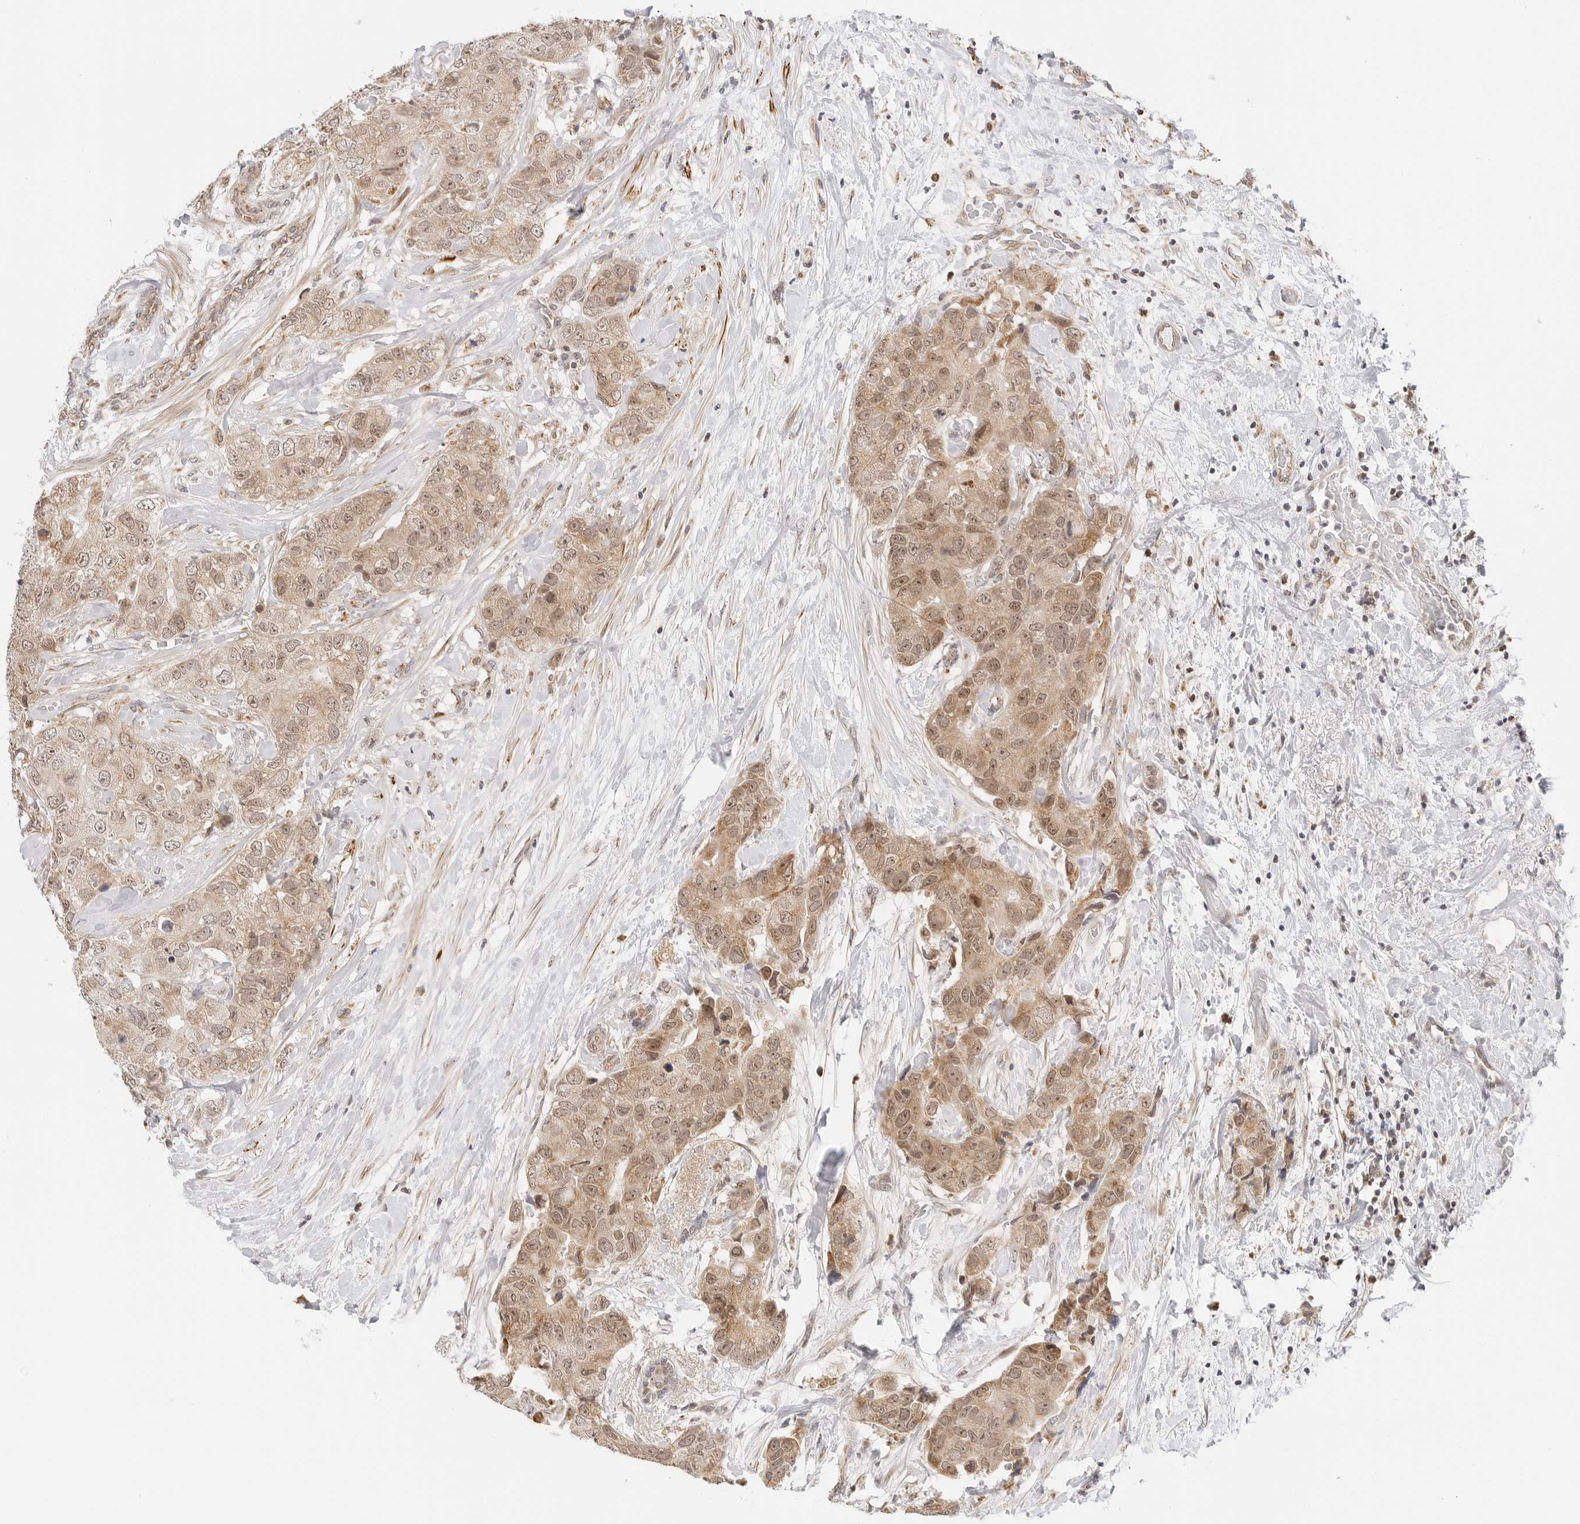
{"staining": {"intensity": "moderate", "quantity": ">75%", "location": "cytoplasmic/membranous,nuclear"}, "tissue": "breast cancer", "cell_type": "Tumor cells", "image_type": "cancer", "snomed": [{"axis": "morphology", "description": "Duct carcinoma"}, {"axis": "topography", "description": "Breast"}], "caption": "Breast cancer stained with DAB IHC shows medium levels of moderate cytoplasmic/membranous and nuclear expression in about >75% of tumor cells.", "gene": "GORAB", "patient": {"sex": "female", "age": 62}}